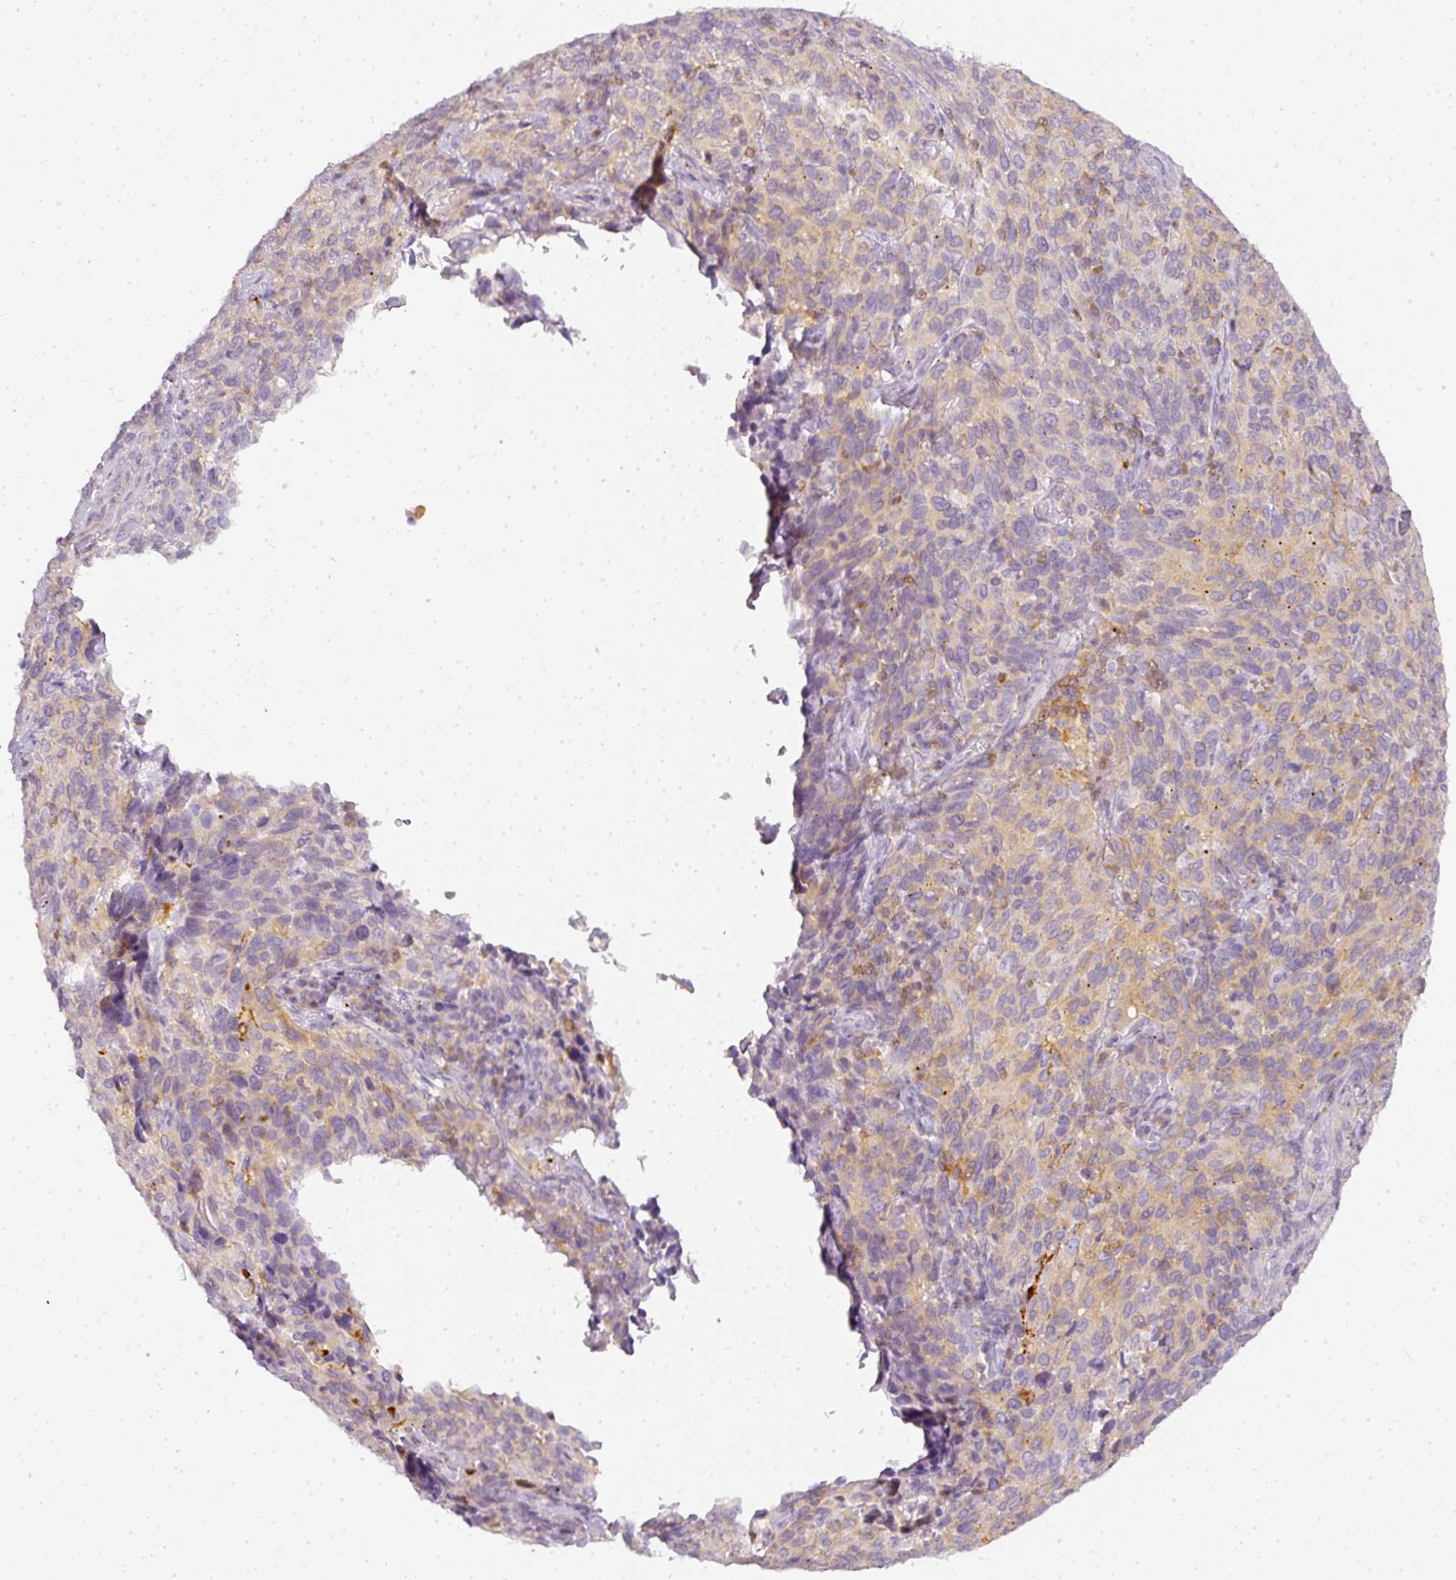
{"staining": {"intensity": "weak", "quantity": "25%-75%", "location": "cytoplasmic/membranous"}, "tissue": "cervical cancer", "cell_type": "Tumor cells", "image_type": "cancer", "snomed": [{"axis": "morphology", "description": "Squamous cell carcinoma, NOS"}, {"axis": "topography", "description": "Cervix"}], "caption": "High-magnification brightfield microscopy of cervical squamous cell carcinoma stained with DAB (3,3'-diaminobenzidine) (brown) and counterstained with hematoxylin (blue). tumor cells exhibit weak cytoplasmic/membranous positivity is seen in approximately25%-75% of cells.", "gene": "TMEM42", "patient": {"sex": "female", "age": 51}}